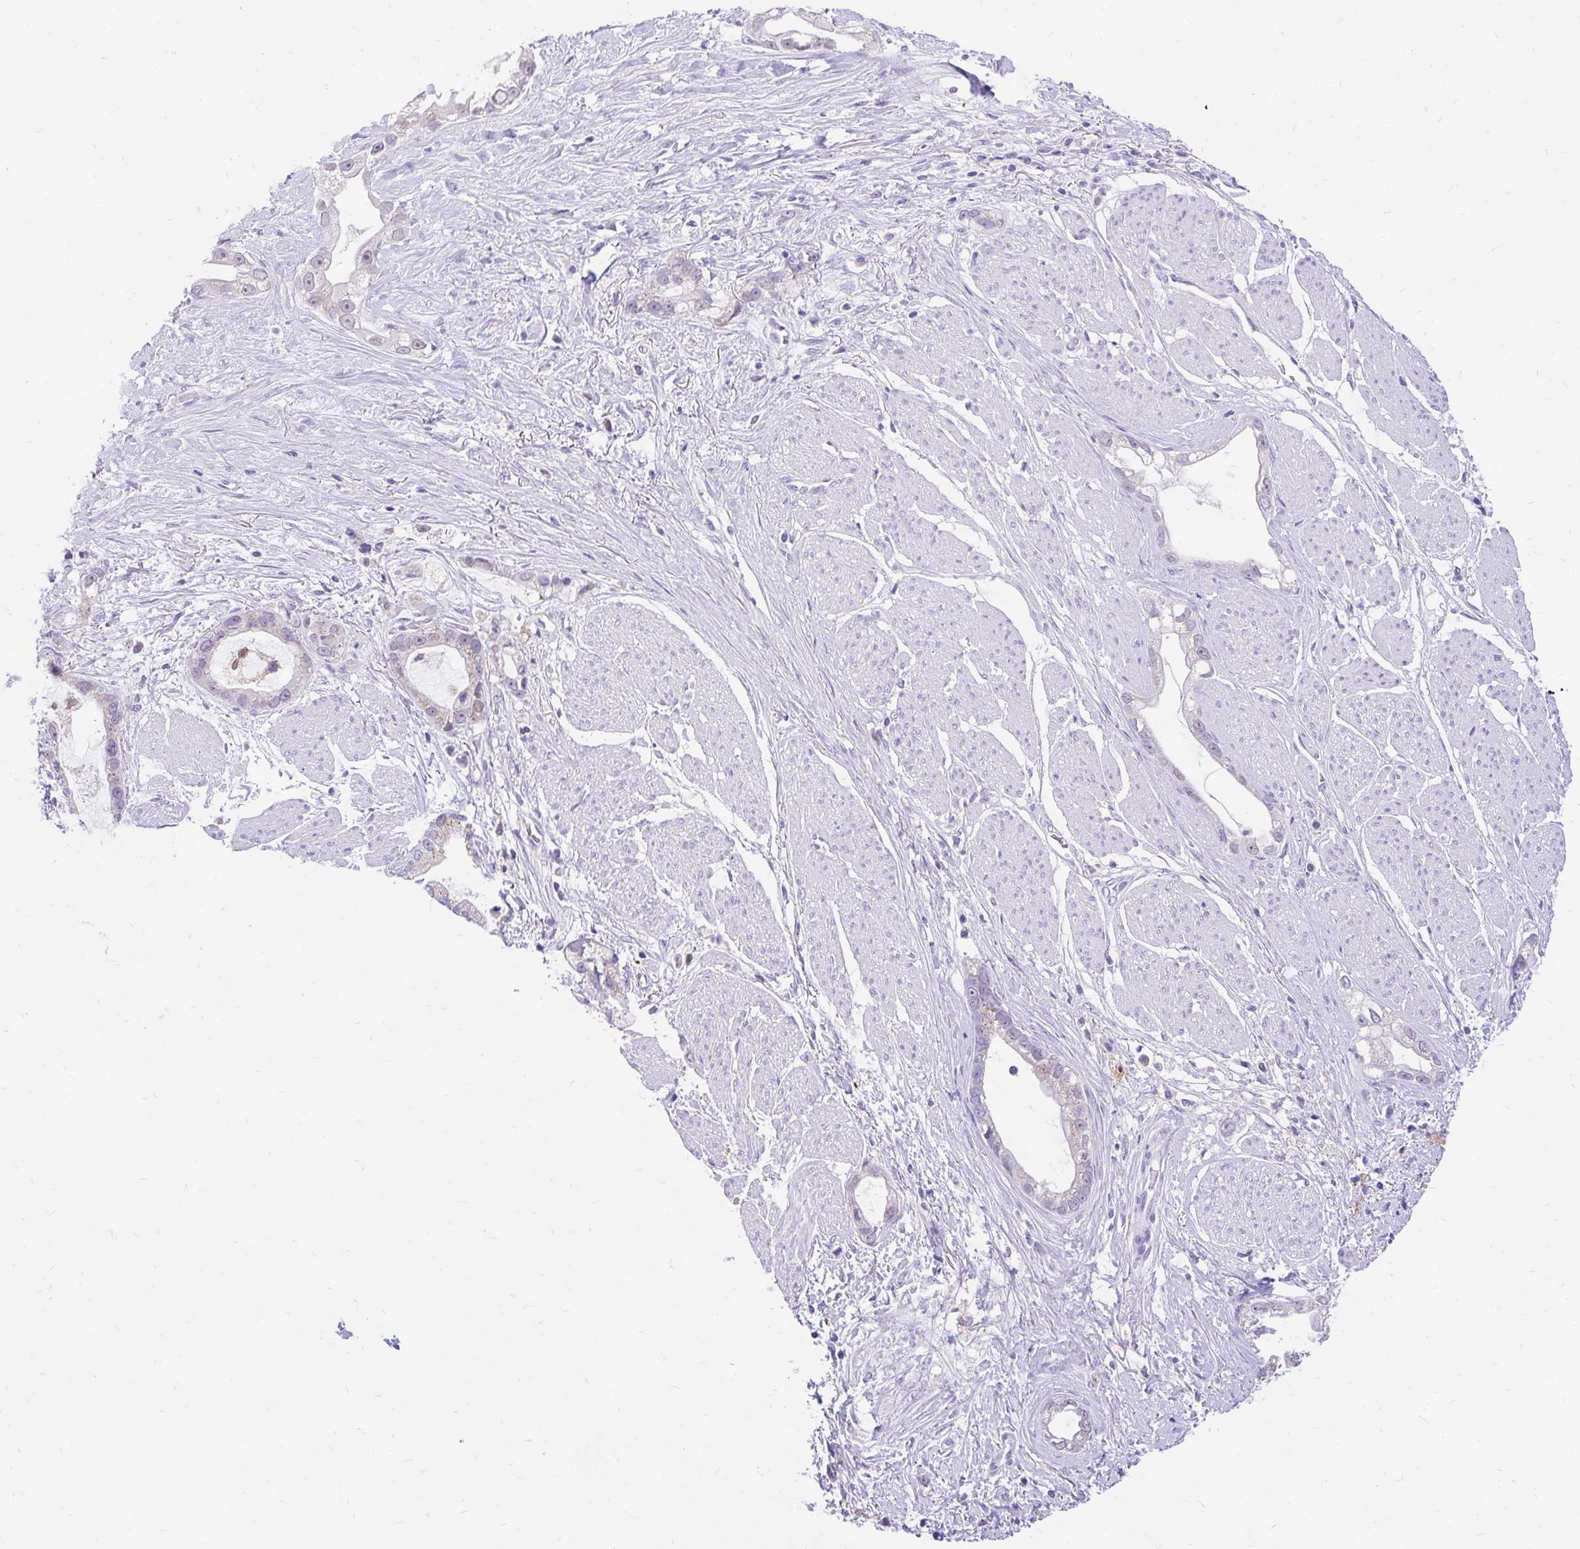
{"staining": {"intensity": "weak", "quantity": "<25%", "location": "cytoplasmic/membranous"}, "tissue": "stomach cancer", "cell_type": "Tumor cells", "image_type": "cancer", "snomed": [{"axis": "morphology", "description": "Adenocarcinoma, NOS"}, {"axis": "topography", "description": "Stomach"}], "caption": "The histopathology image shows no staining of tumor cells in adenocarcinoma (stomach). Nuclei are stained in blue.", "gene": "GLB1L2", "patient": {"sex": "male", "age": 55}}